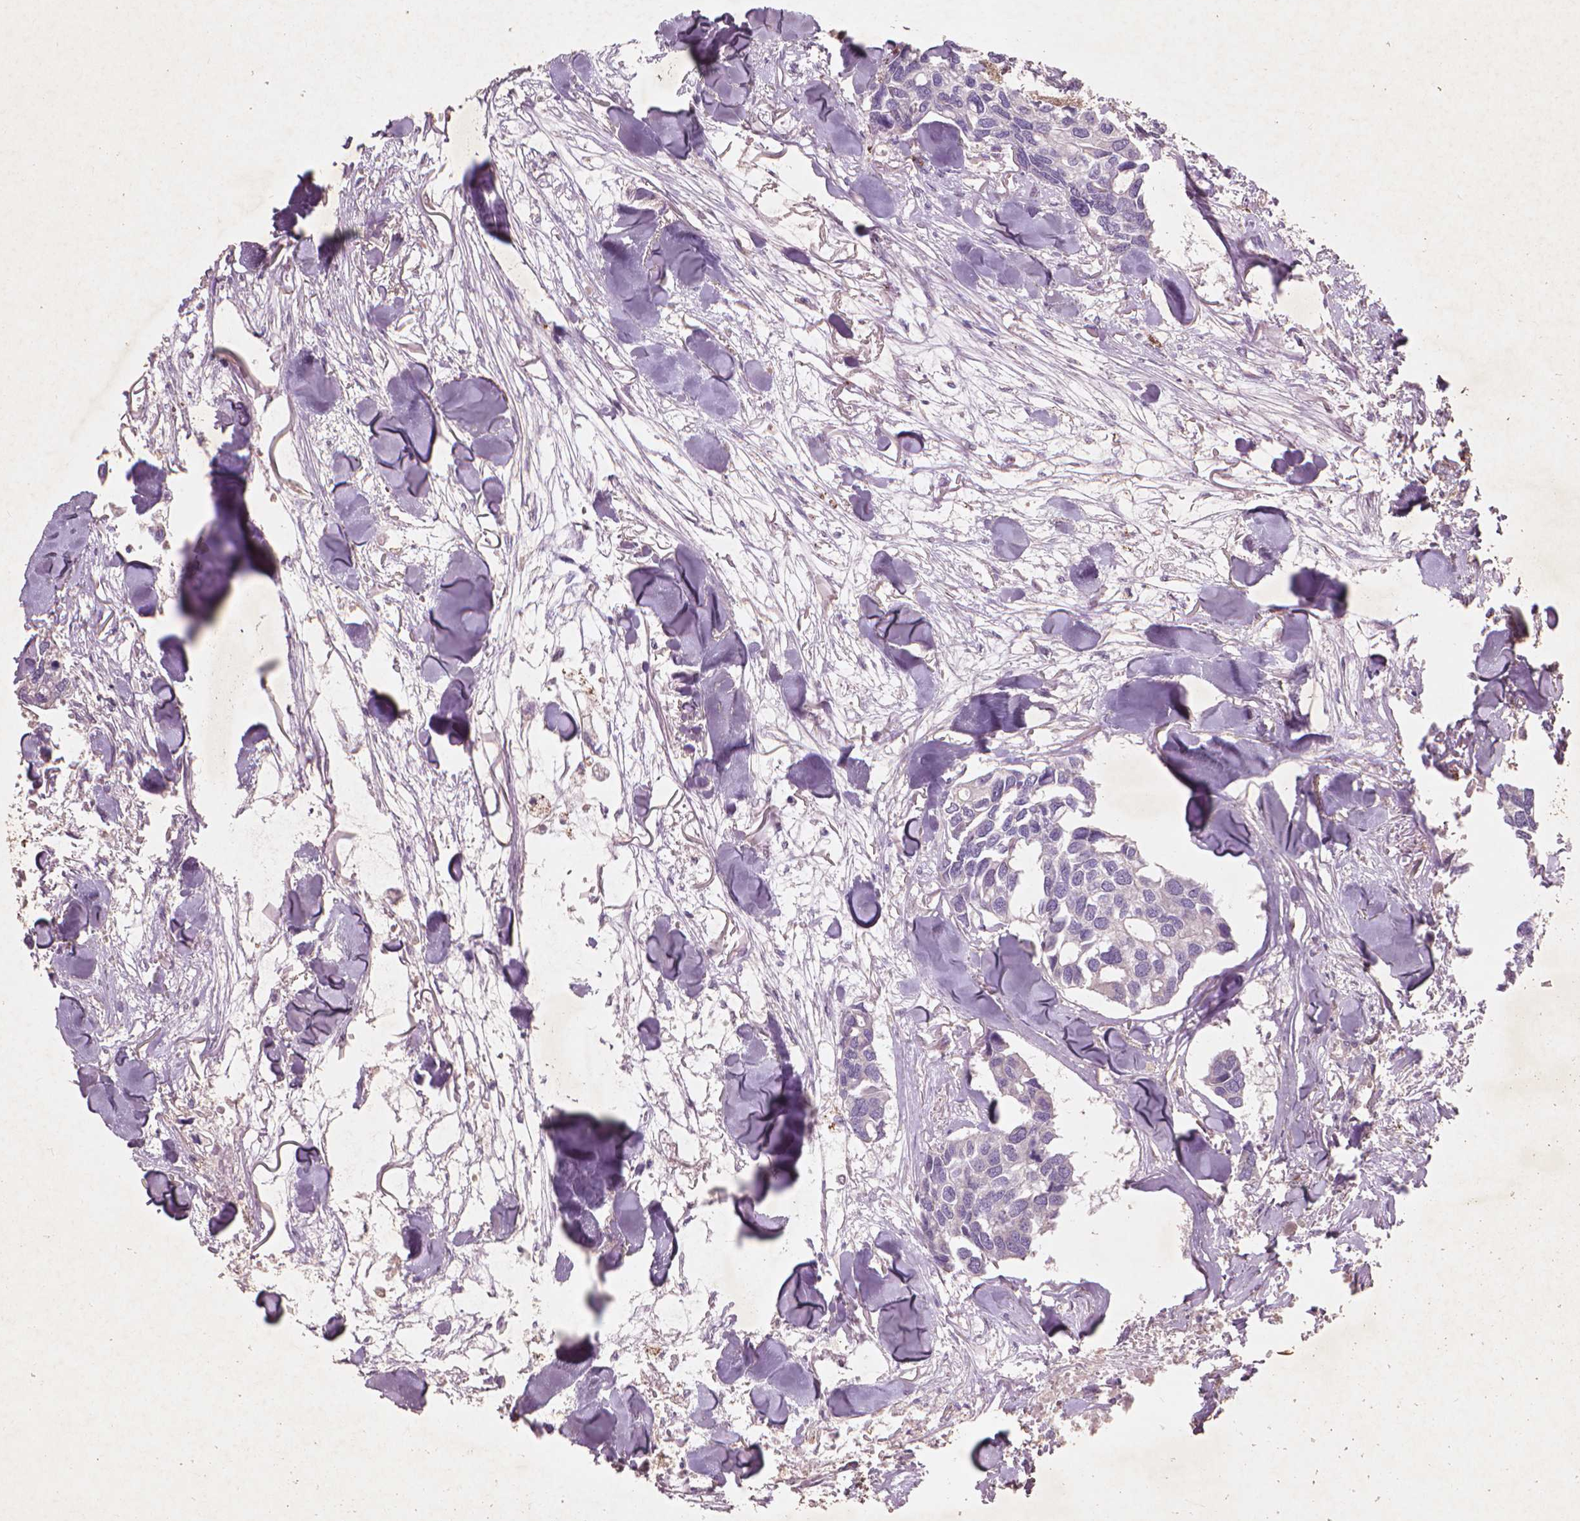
{"staining": {"intensity": "negative", "quantity": "none", "location": "none"}, "tissue": "breast cancer", "cell_type": "Tumor cells", "image_type": "cancer", "snomed": [{"axis": "morphology", "description": "Duct carcinoma"}, {"axis": "topography", "description": "Breast"}], "caption": "The micrograph shows no staining of tumor cells in breast infiltrating ductal carcinoma.", "gene": "NLRX1", "patient": {"sex": "female", "age": 83}}